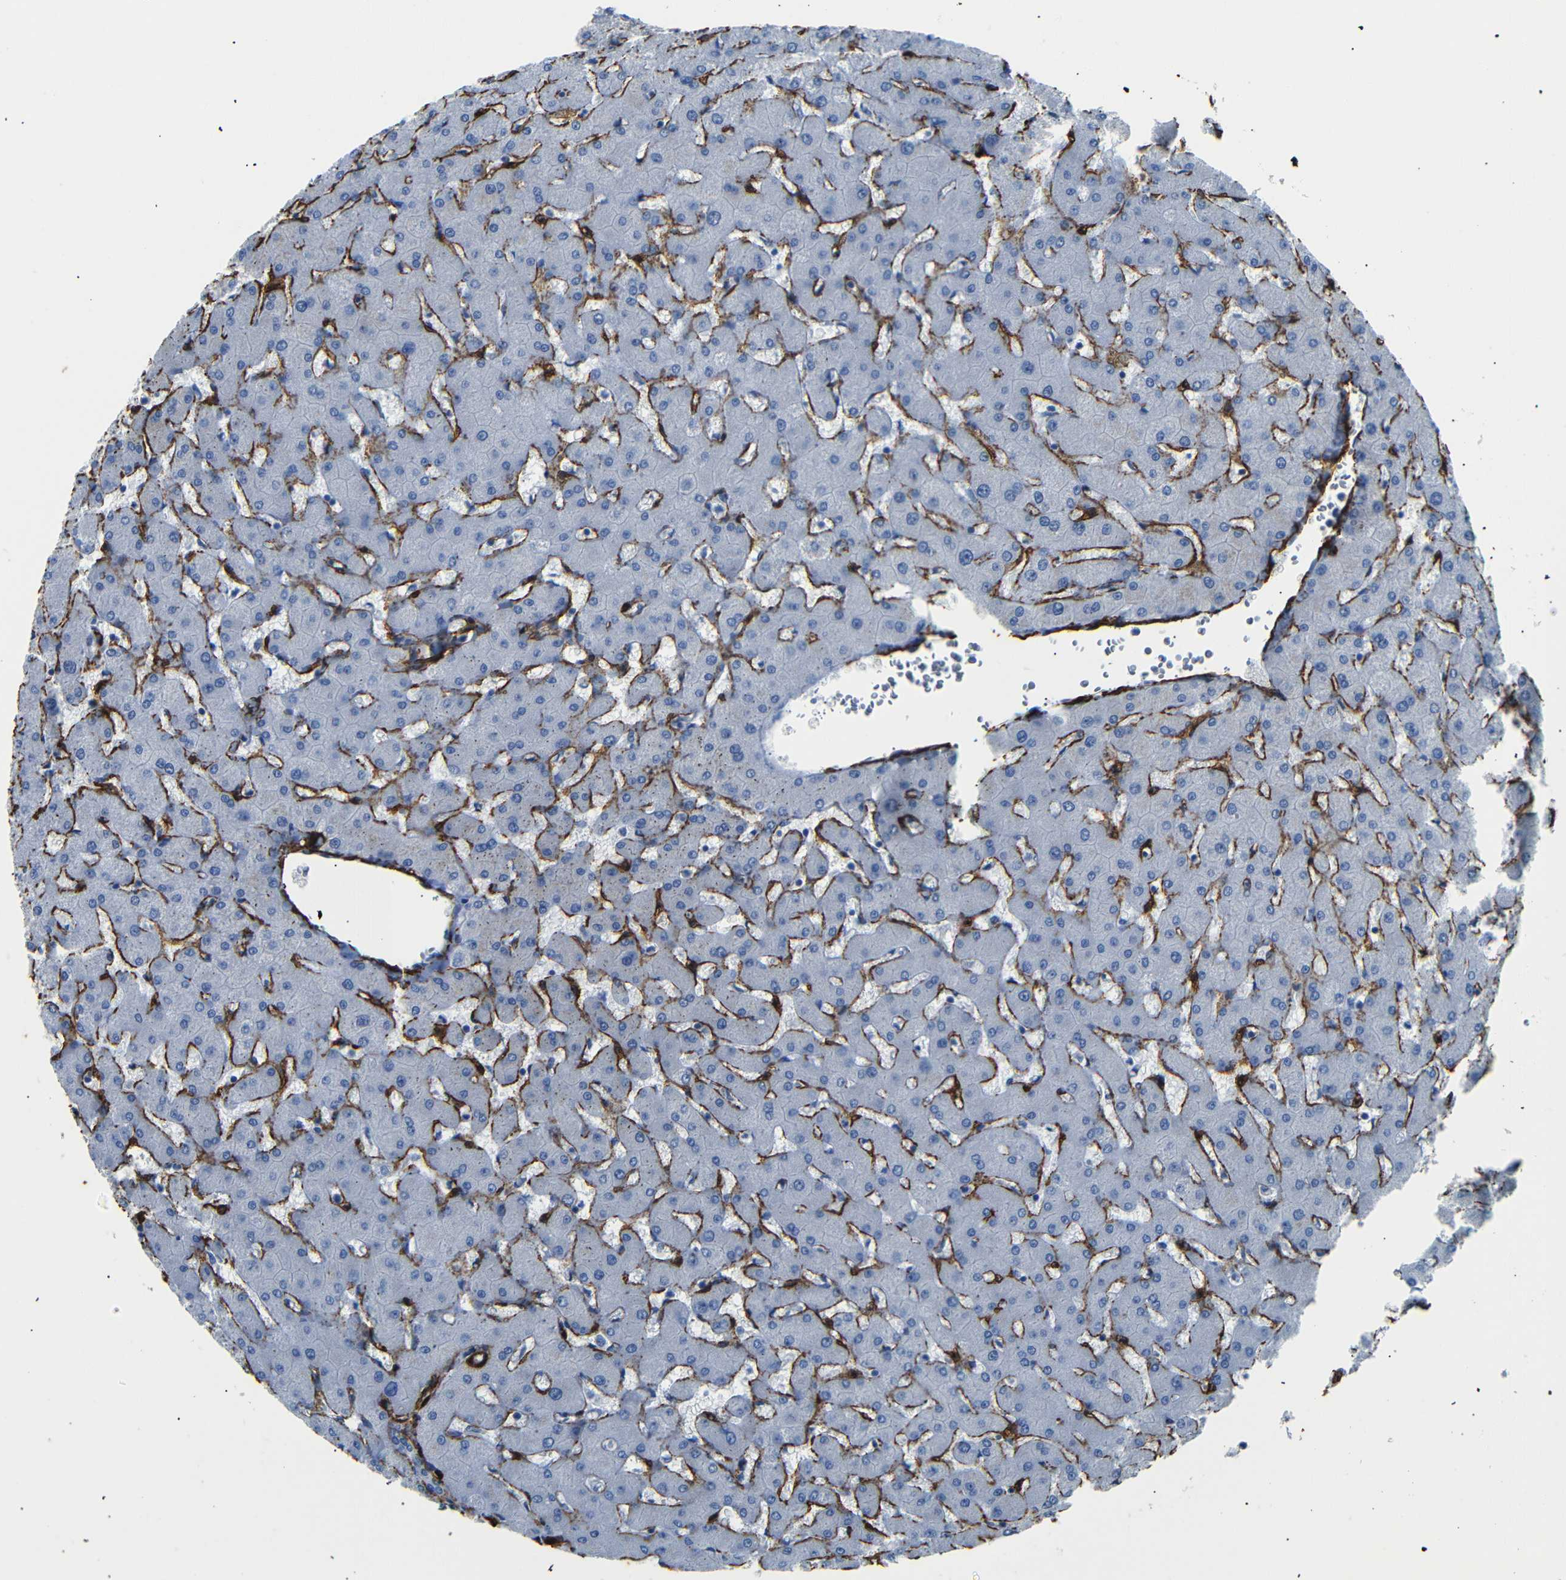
{"staining": {"intensity": "negative", "quantity": "none", "location": "none"}, "tissue": "liver", "cell_type": "Cholangiocytes", "image_type": "normal", "snomed": [{"axis": "morphology", "description": "Normal tissue, NOS"}, {"axis": "topography", "description": "Liver"}], "caption": "Photomicrograph shows no significant protein staining in cholangiocytes of unremarkable liver. (DAB immunohistochemistry, high magnification).", "gene": "ACTA2", "patient": {"sex": "female", "age": 63}}